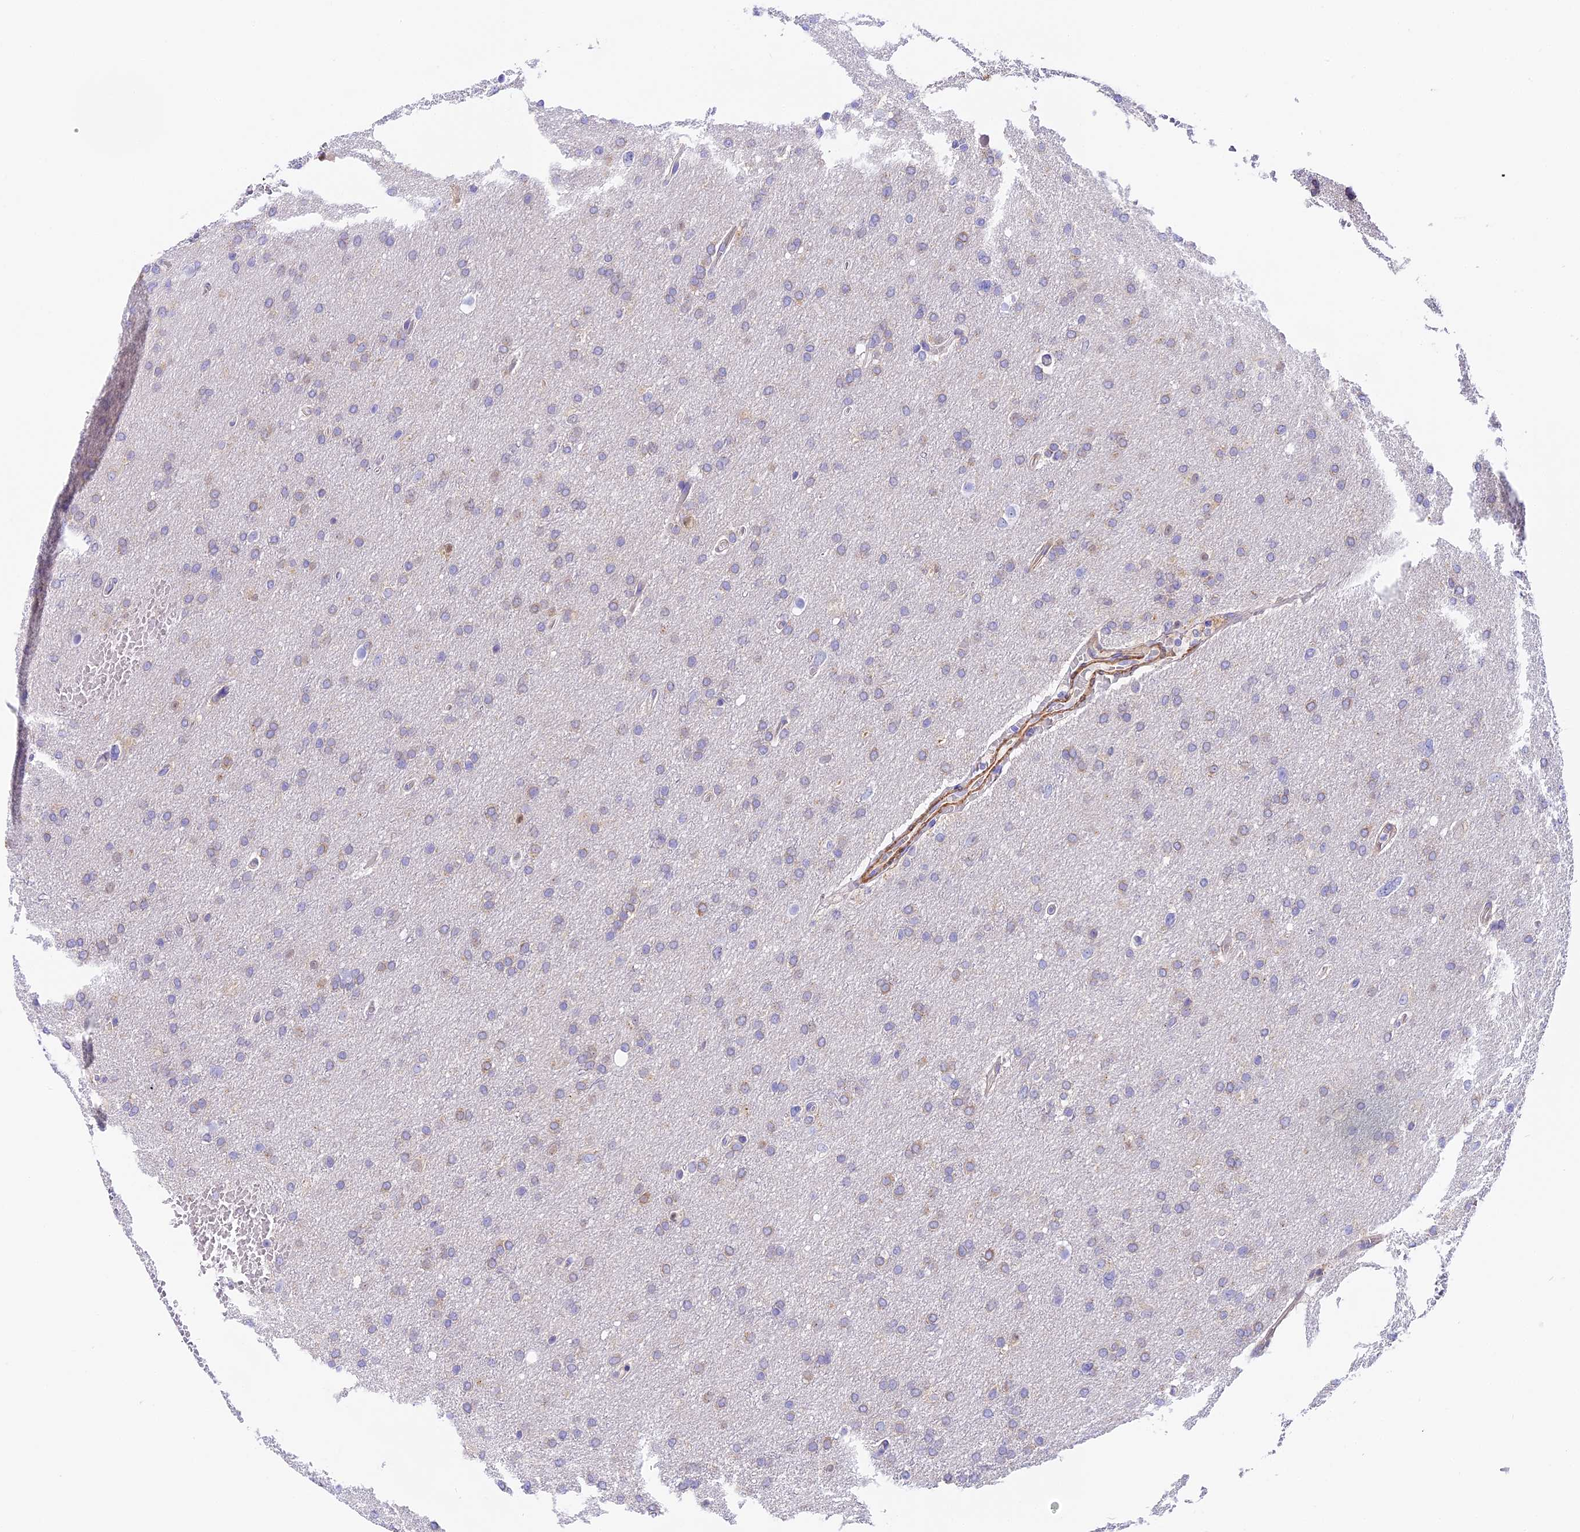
{"staining": {"intensity": "weak", "quantity": "<25%", "location": "cytoplasmic/membranous"}, "tissue": "glioma", "cell_type": "Tumor cells", "image_type": "cancer", "snomed": [{"axis": "morphology", "description": "Glioma, malignant, High grade"}, {"axis": "topography", "description": "Cerebral cortex"}], "caption": "A high-resolution micrograph shows IHC staining of glioma, which demonstrates no significant expression in tumor cells.", "gene": "HOMER3", "patient": {"sex": "female", "age": 36}}